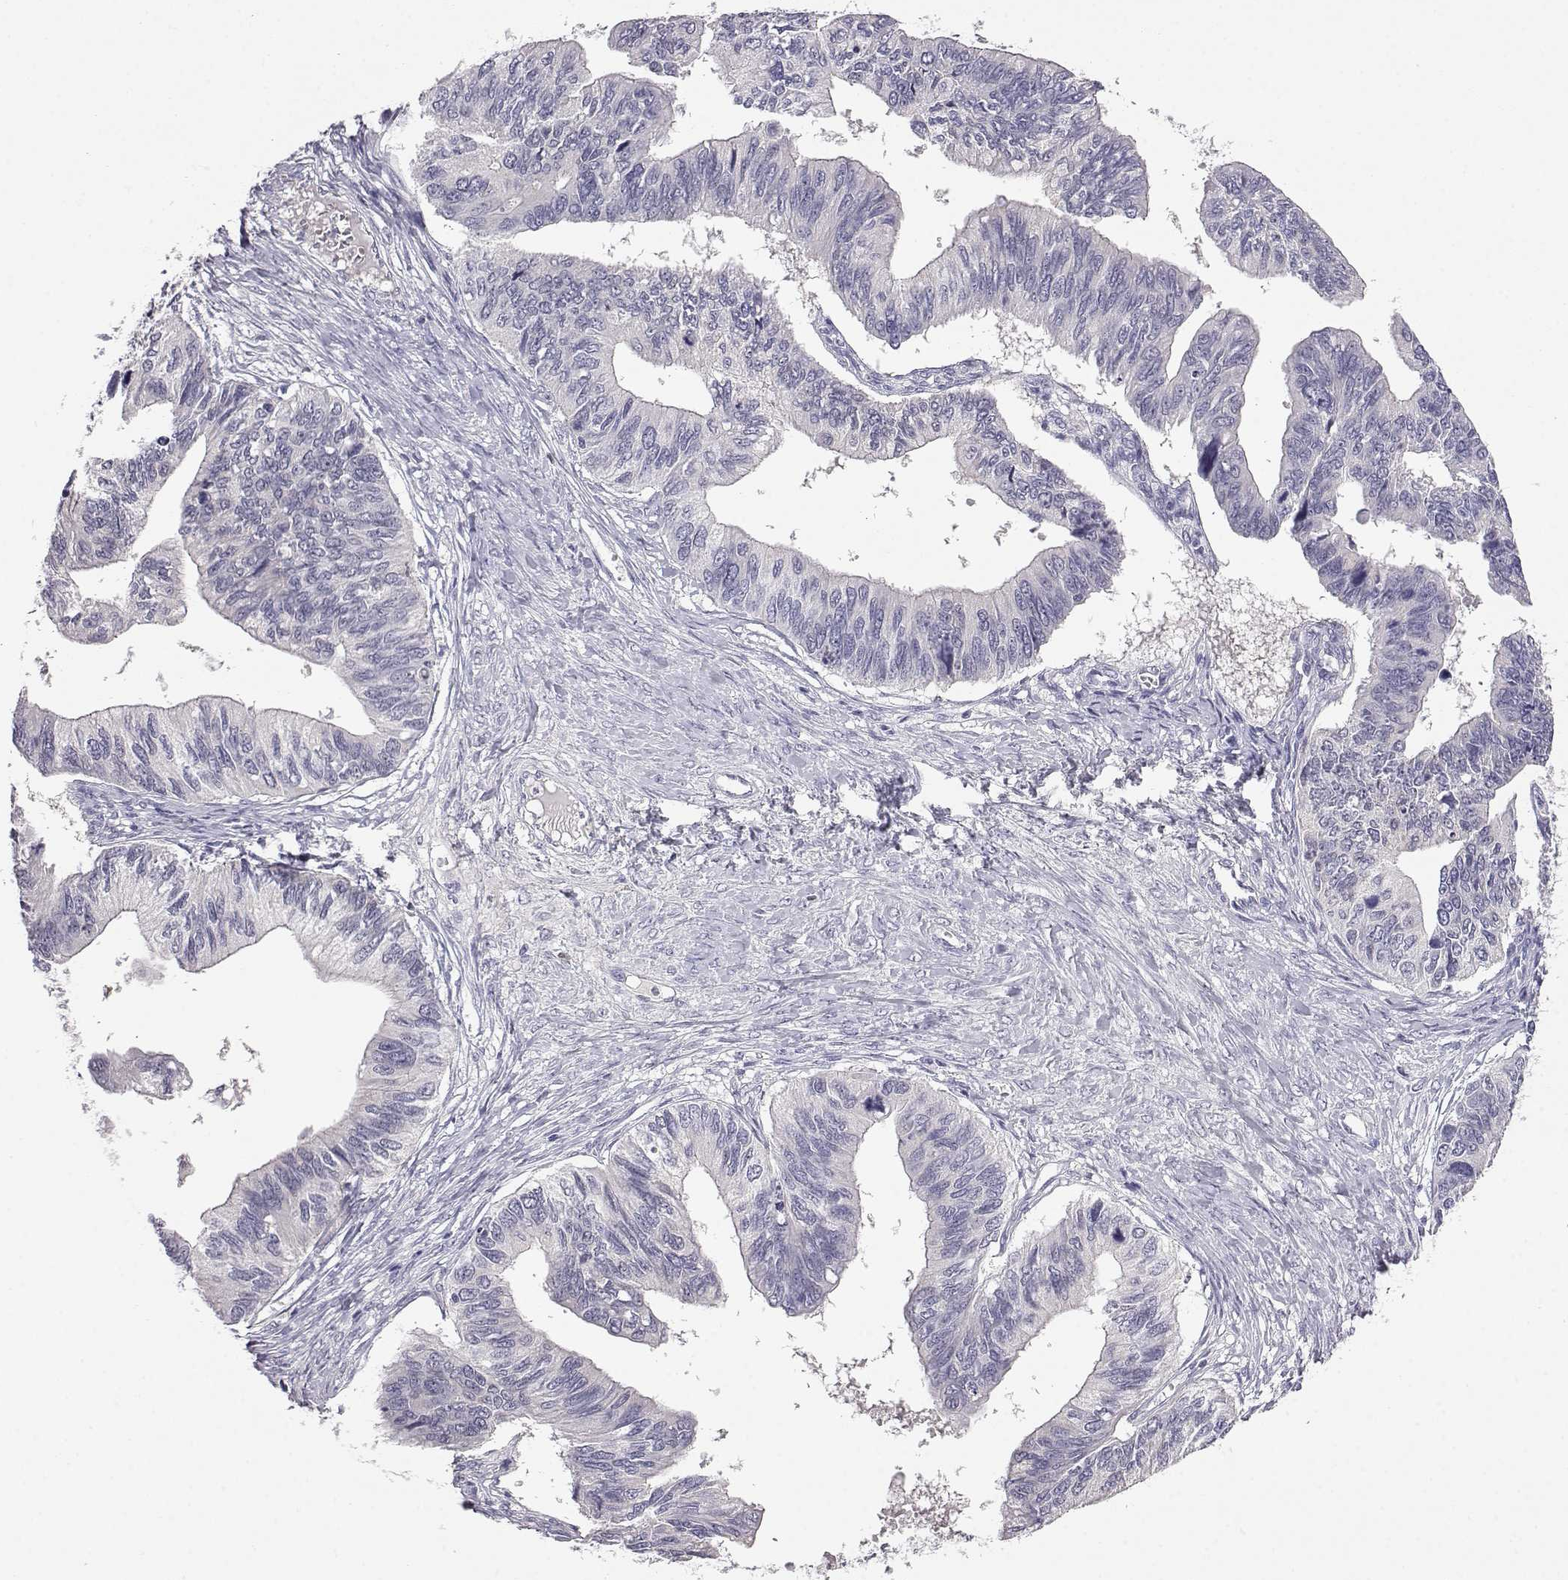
{"staining": {"intensity": "negative", "quantity": "none", "location": "none"}, "tissue": "ovarian cancer", "cell_type": "Tumor cells", "image_type": "cancer", "snomed": [{"axis": "morphology", "description": "Cystadenocarcinoma, mucinous, NOS"}, {"axis": "topography", "description": "Ovary"}], "caption": "Ovarian cancer (mucinous cystadenocarcinoma) stained for a protein using immunohistochemistry (IHC) shows no positivity tumor cells.", "gene": "AKR1B1", "patient": {"sex": "female", "age": 76}}